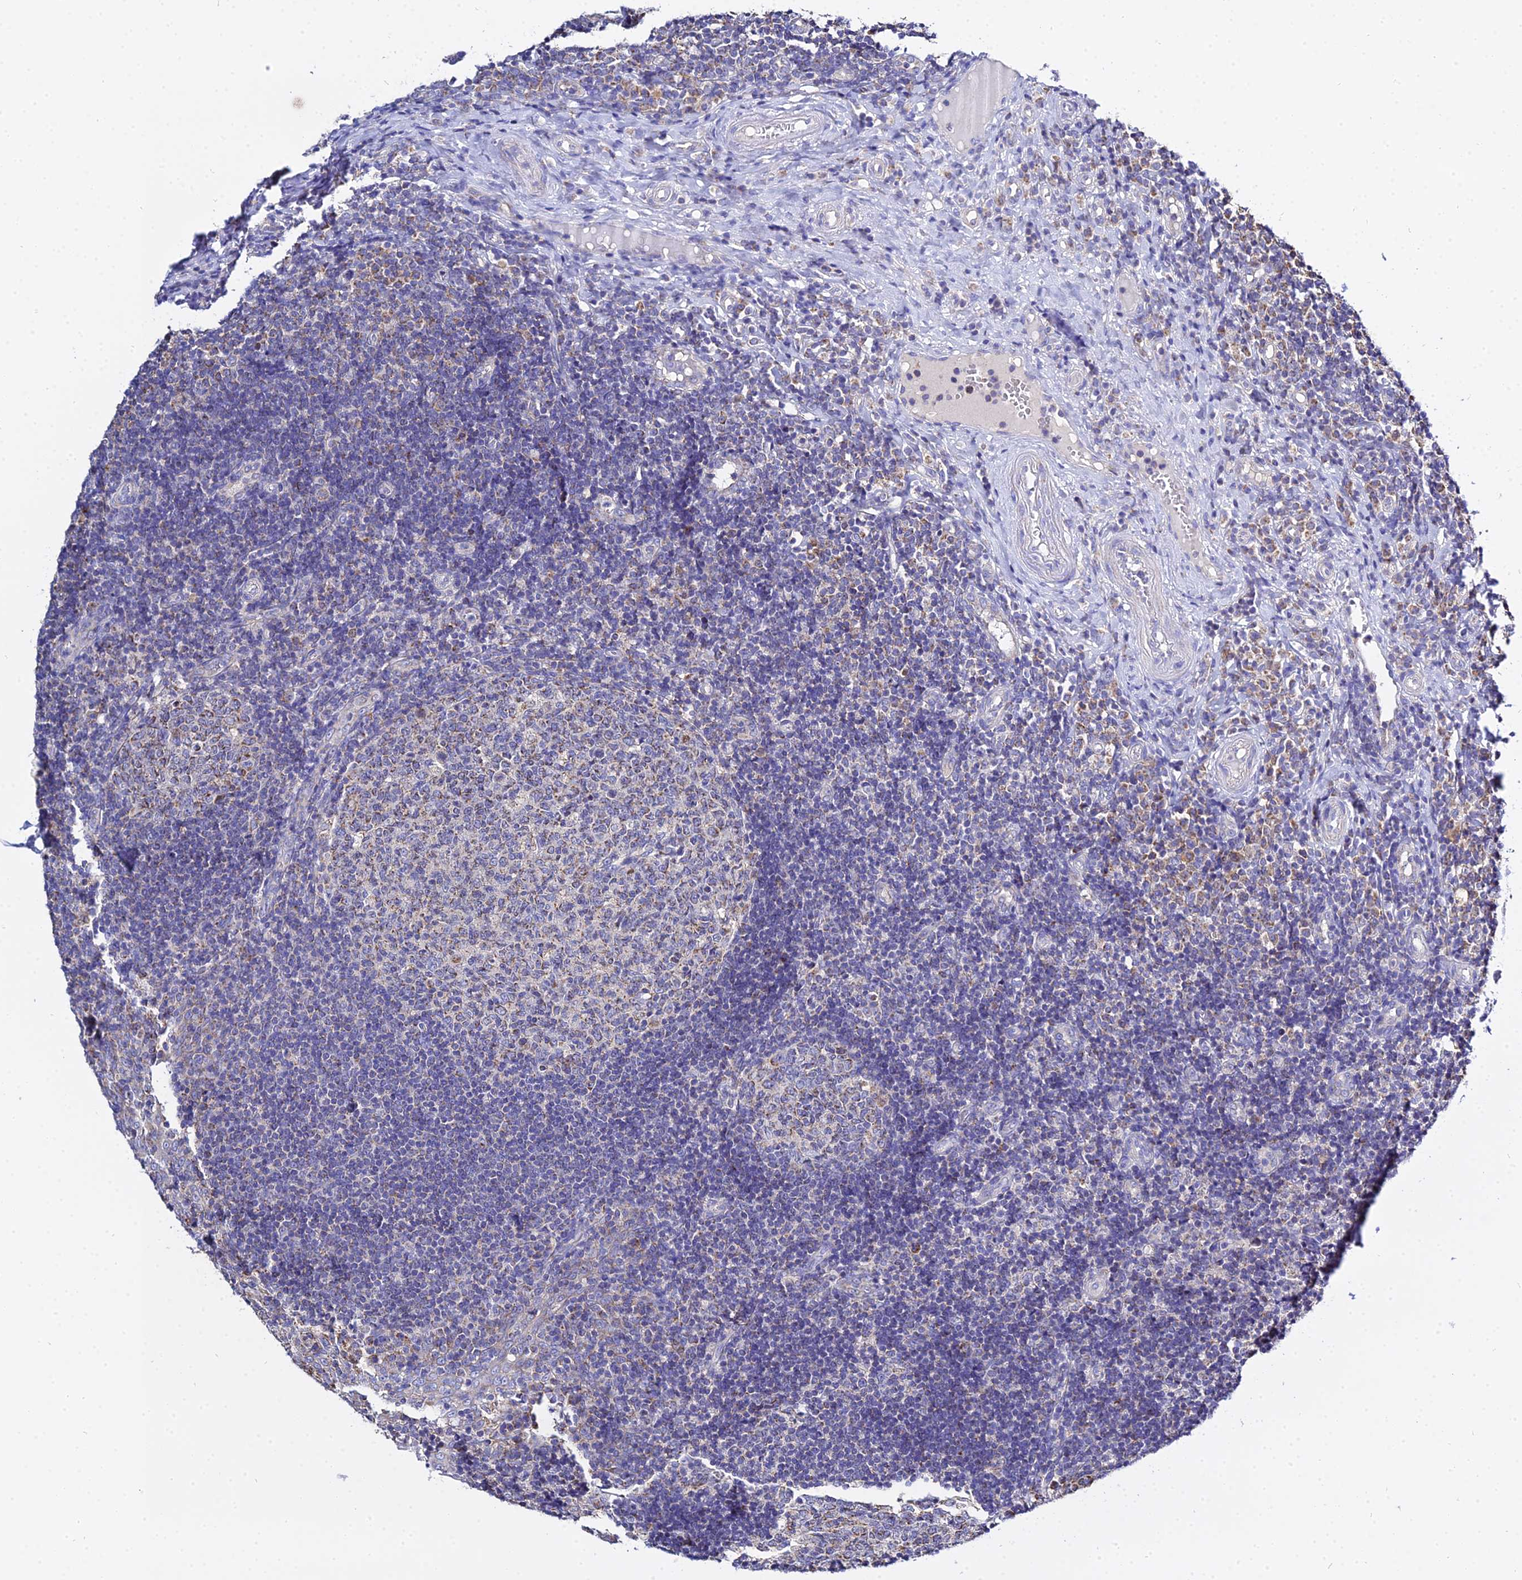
{"staining": {"intensity": "weak", "quantity": "<25%", "location": "cytoplasmic/membranous"}, "tissue": "tonsil", "cell_type": "Germinal center cells", "image_type": "normal", "snomed": [{"axis": "morphology", "description": "Normal tissue, NOS"}, {"axis": "topography", "description": "Tonsil"}], "caption": "Germinal center cells show no significant positivity in normal tonsil. (DAB (3,3'-diaminobenzidine) IHC visualized using brightfield microscopy, high magnification).", "gene": "TYW5", "patient": {"sex": "female", "age": 40}}